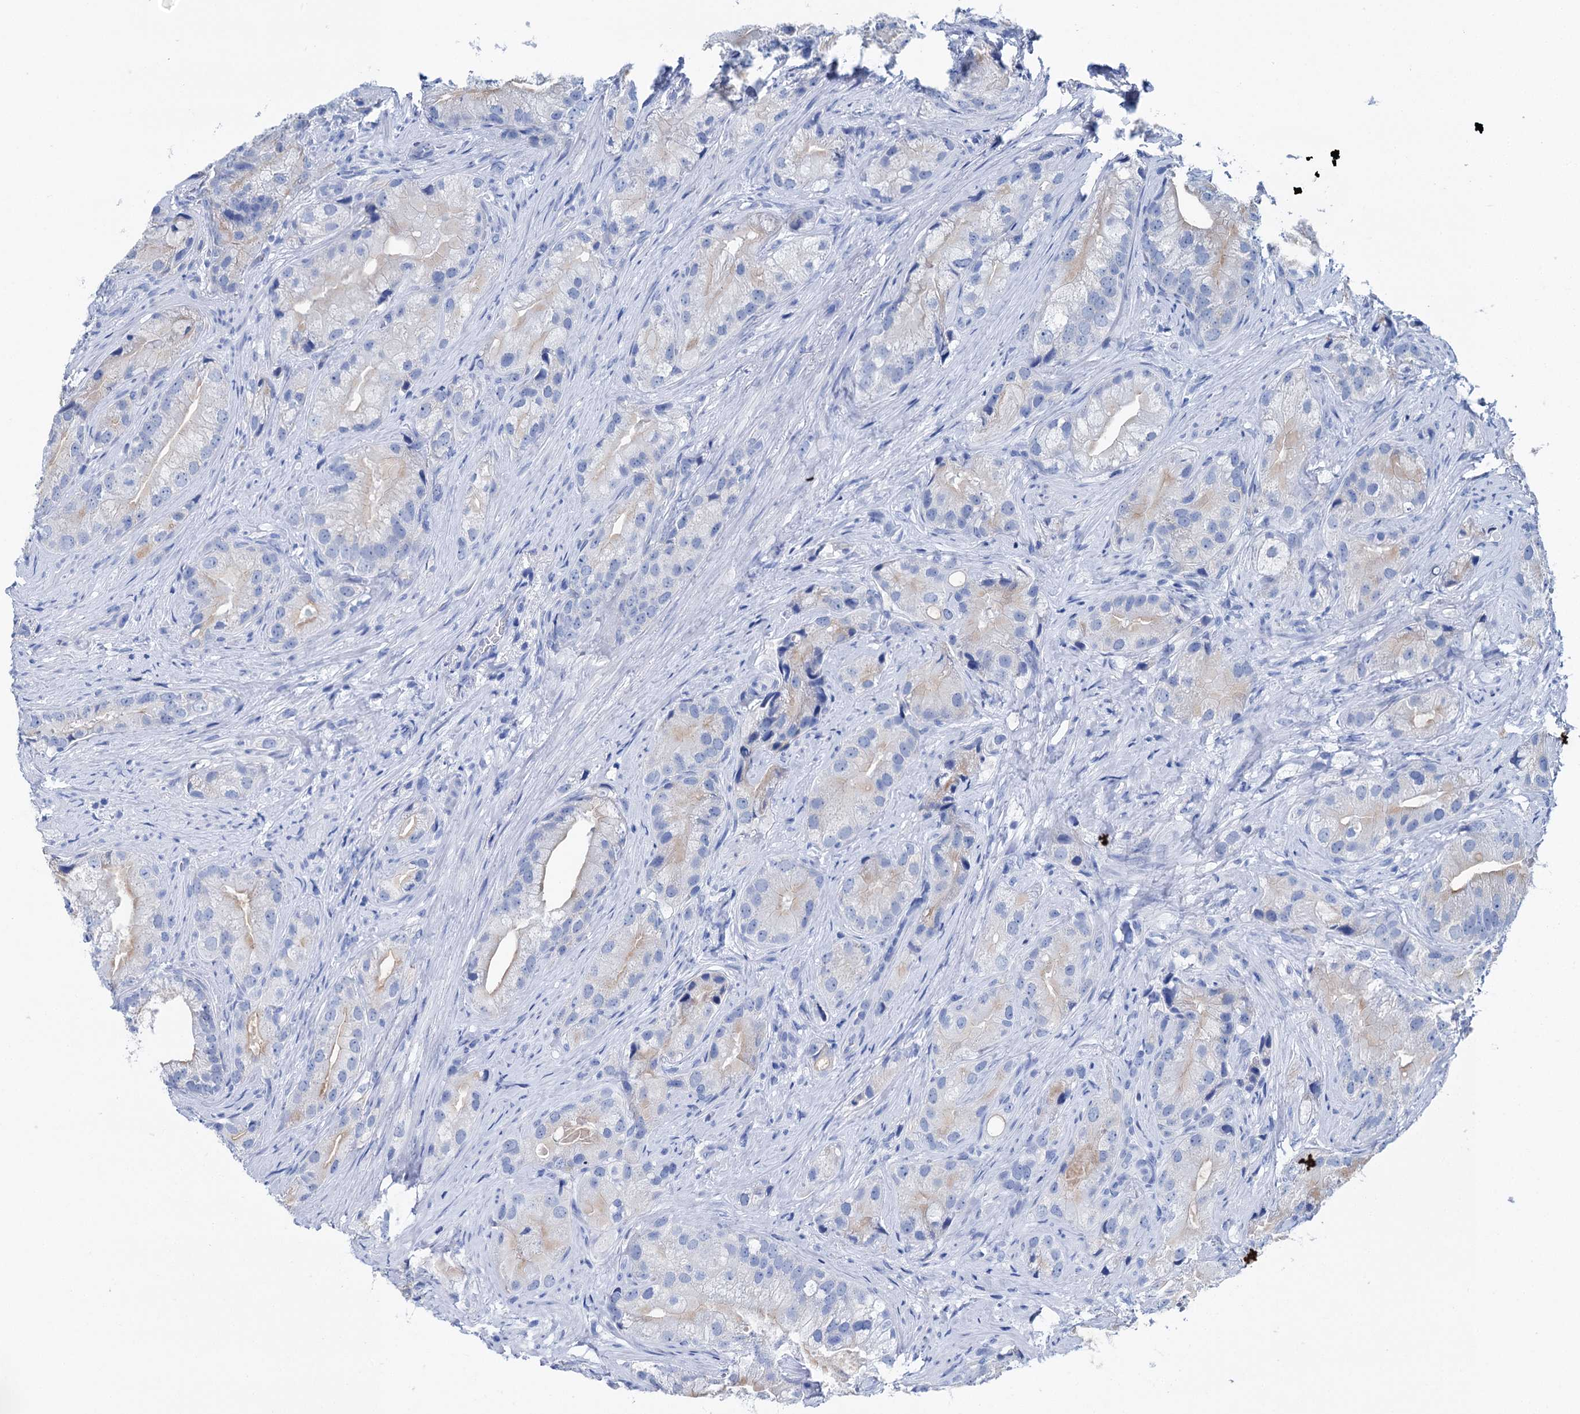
{"staining": {"intensity": "negative", "quantity": "none", "location": "none"}, "tissue": "prostate cancer", "cell_type": "Tumor cells", "image_type": "cancer", "snomed": [{"axis": "morphology", "description": "Adenocarcinoma, Low grade"}, {"axis": "topography", "description": "Prostate"}], "caption": "The photomicrograph reveals no staining of tumor cells in prostate cancer.", "gene": "BRINP1", "patient": {"sex": "male", "age": 71}}